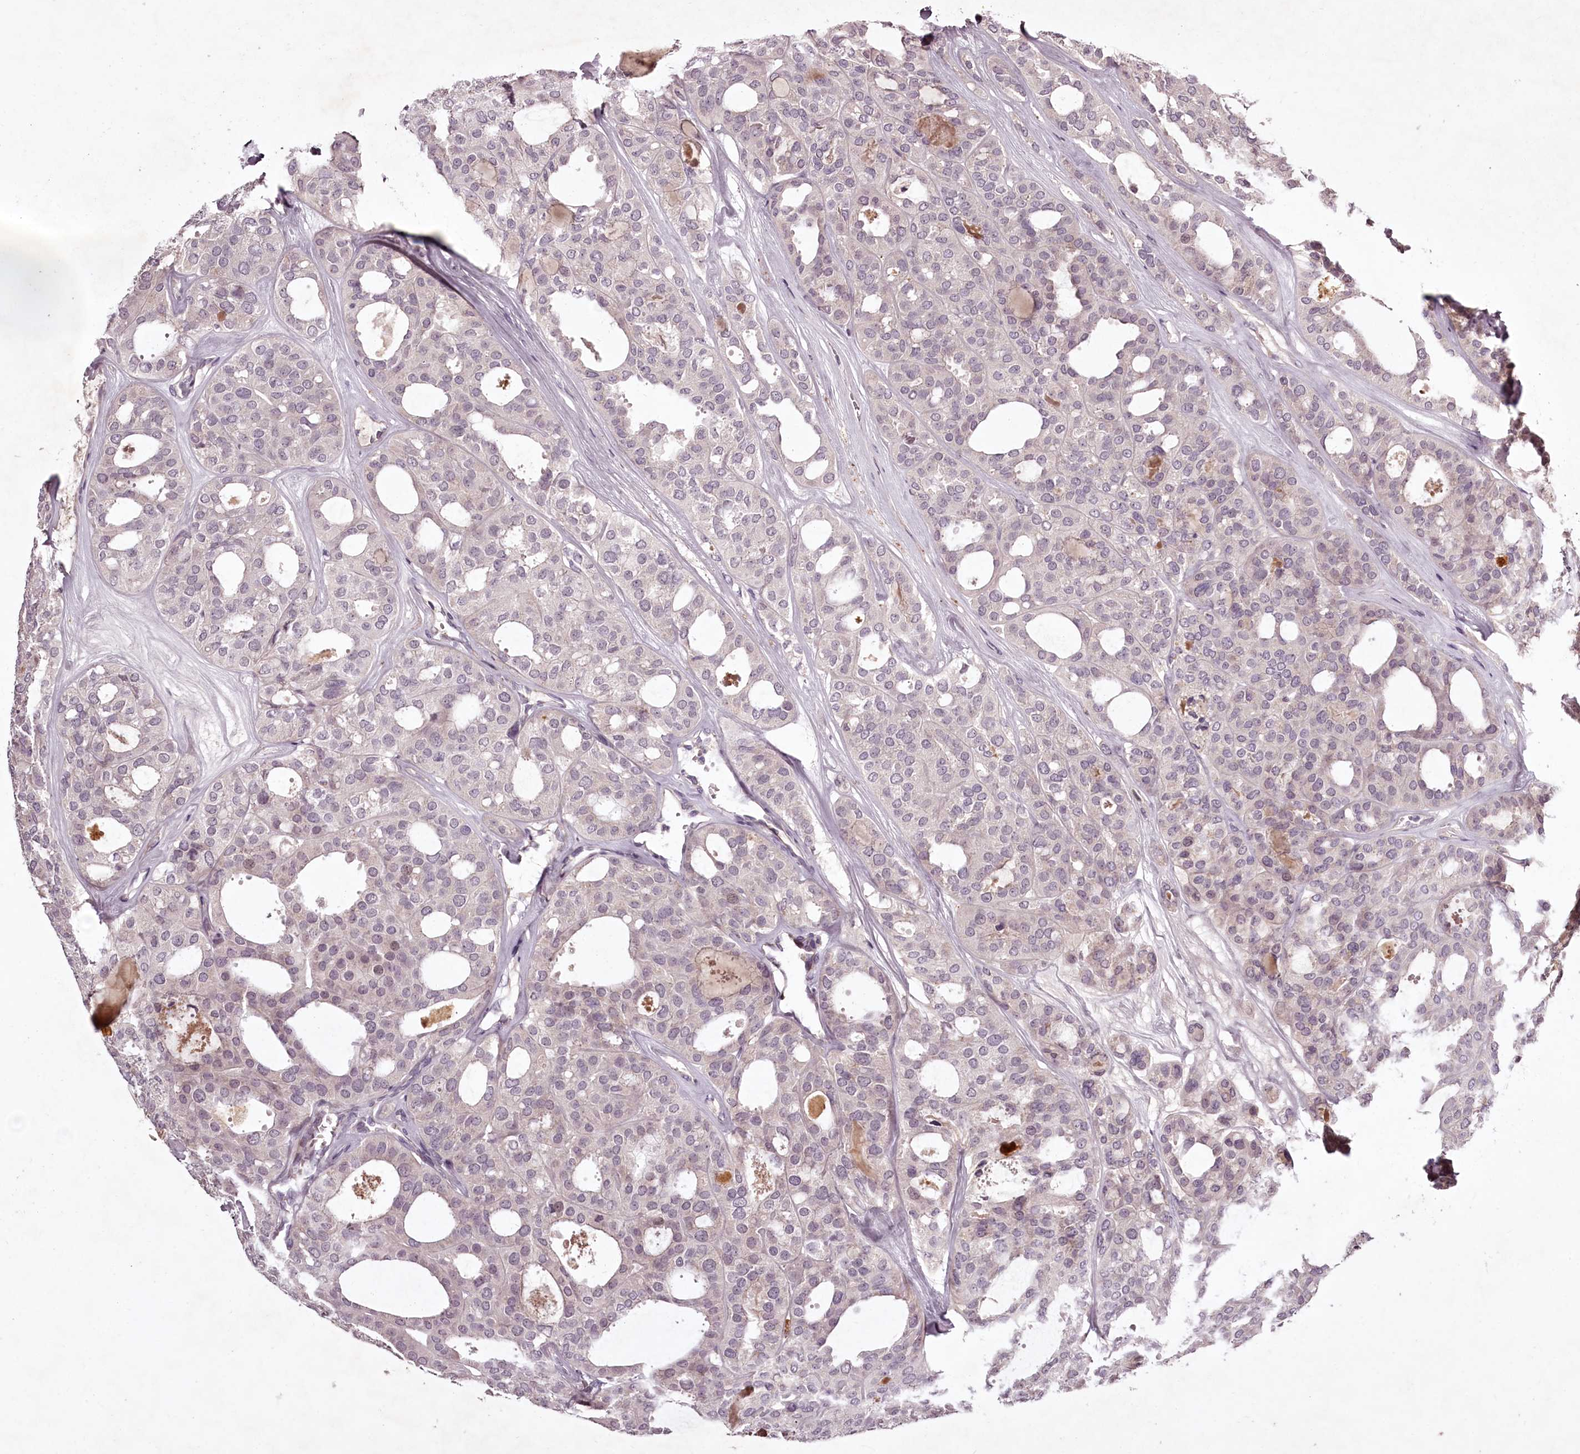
{"staining": {"intensity": "negative", "quantity": "none", "location": "none"}, "tissue": "thyroid cancer", "cell_type": "Tumor cells", "image_type": "cancer", "snomed": [{"axis": "morphology", "description": "Follicular adenoma carcinoma, NOS"}, {"axis": "topography", "description": "Thyroid gland"}], "caption": "This image is of thyroid cancer stained with IHC to label a protein in brown with the nuclei are counter-stained blue. There is no staining in tumor cells. Nuclei are stained in blue.", "gene": "RBMXL2", "patient": {"sex": "male", "age": 75}}